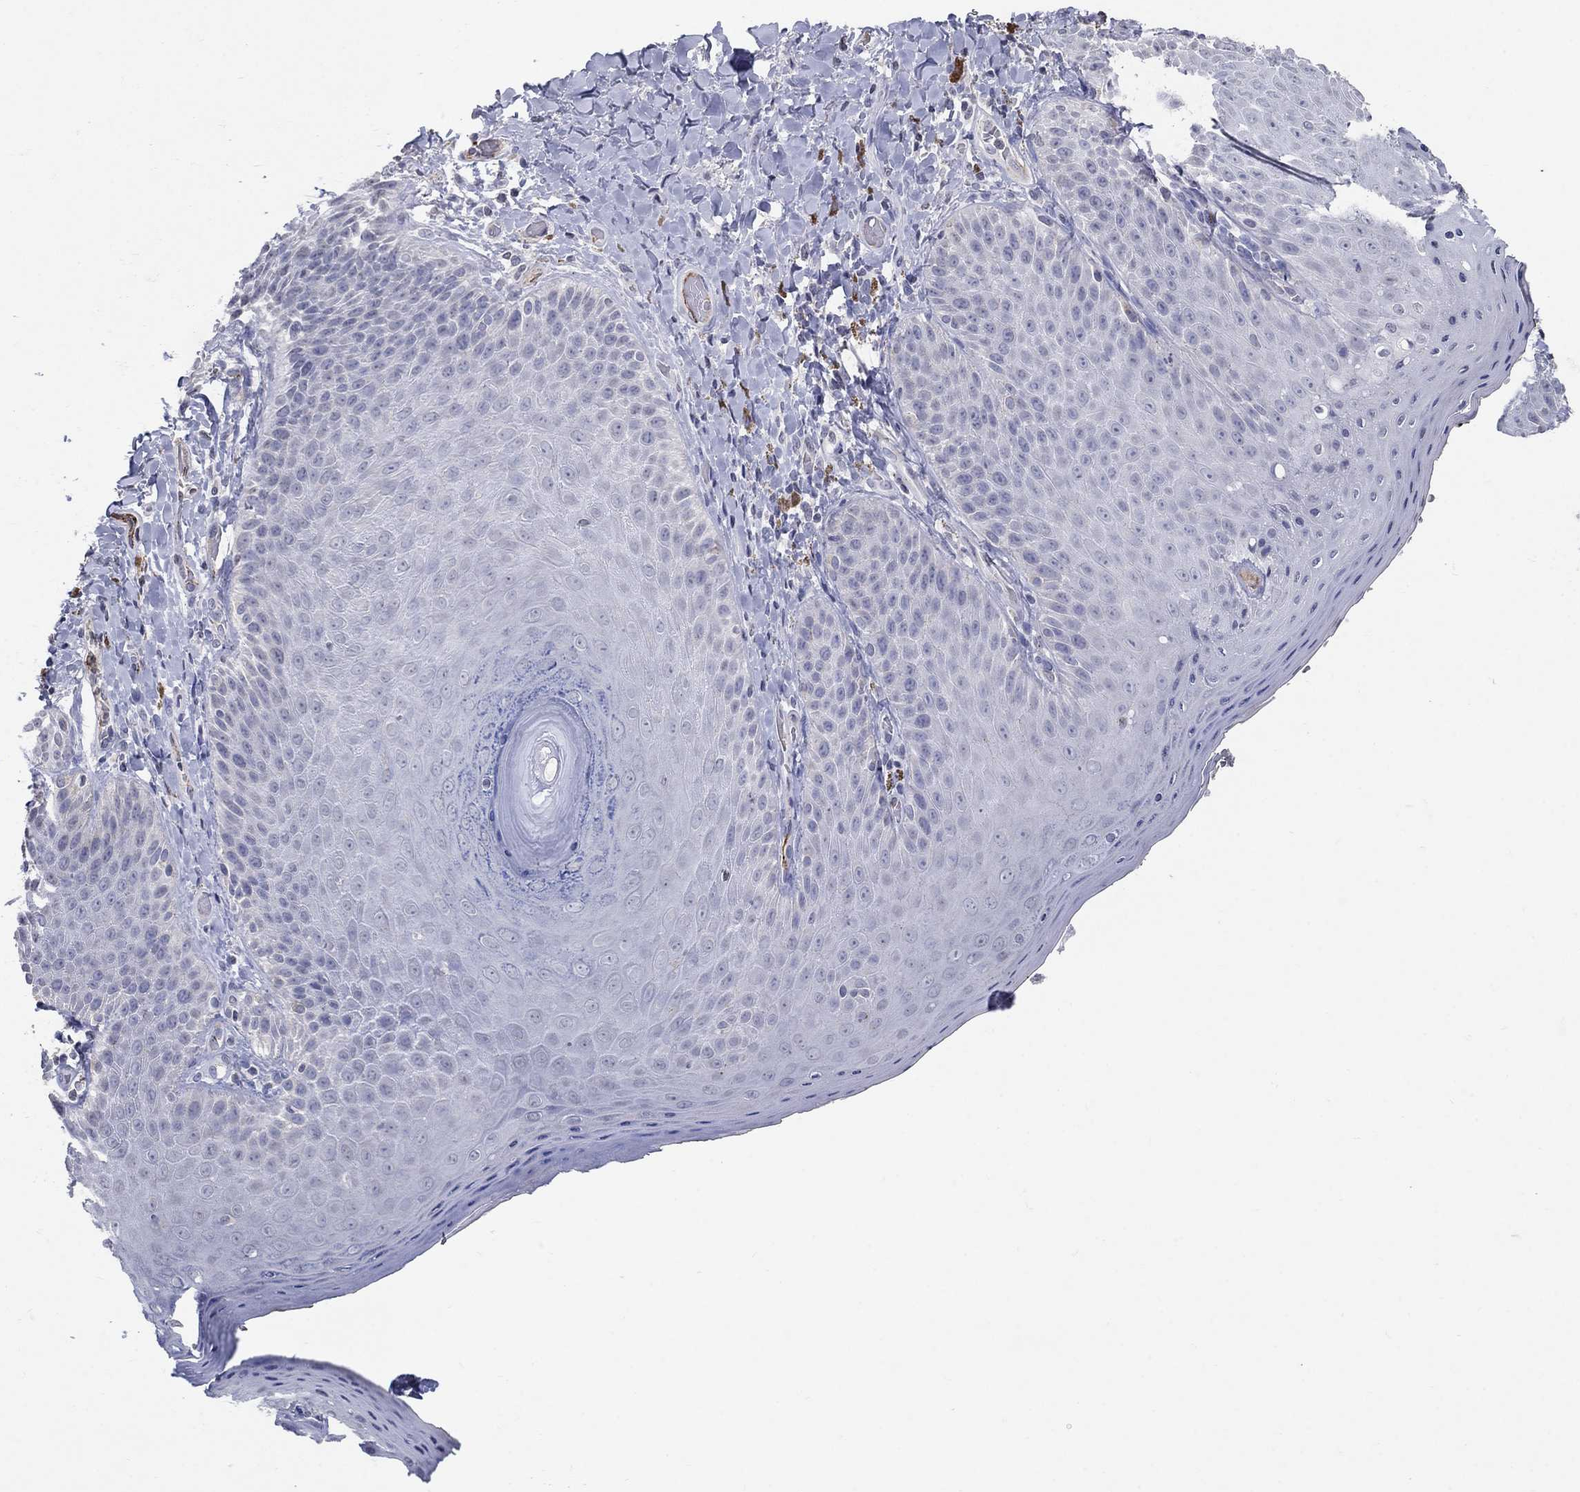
{"staining": {"intensity": "negative", "quantity": "none", "location": "none"}, "tissue": "skin", "cell_type": "Epidermal cells", "image_type": "normal", "snomed": [{"axis": "morphology", "description": "Normal tissue, NOS"}, {"axis": "topography", "description": "Anal"}], "caption": "Skin was stained to show a protein in brown. There is no significant expression in epidermal cells. (Immunohistochemistry (ihc), brightfield microscopy, high magnification).", "gene": "TINAG", "patient": {"sex": "male", "age": 53}}